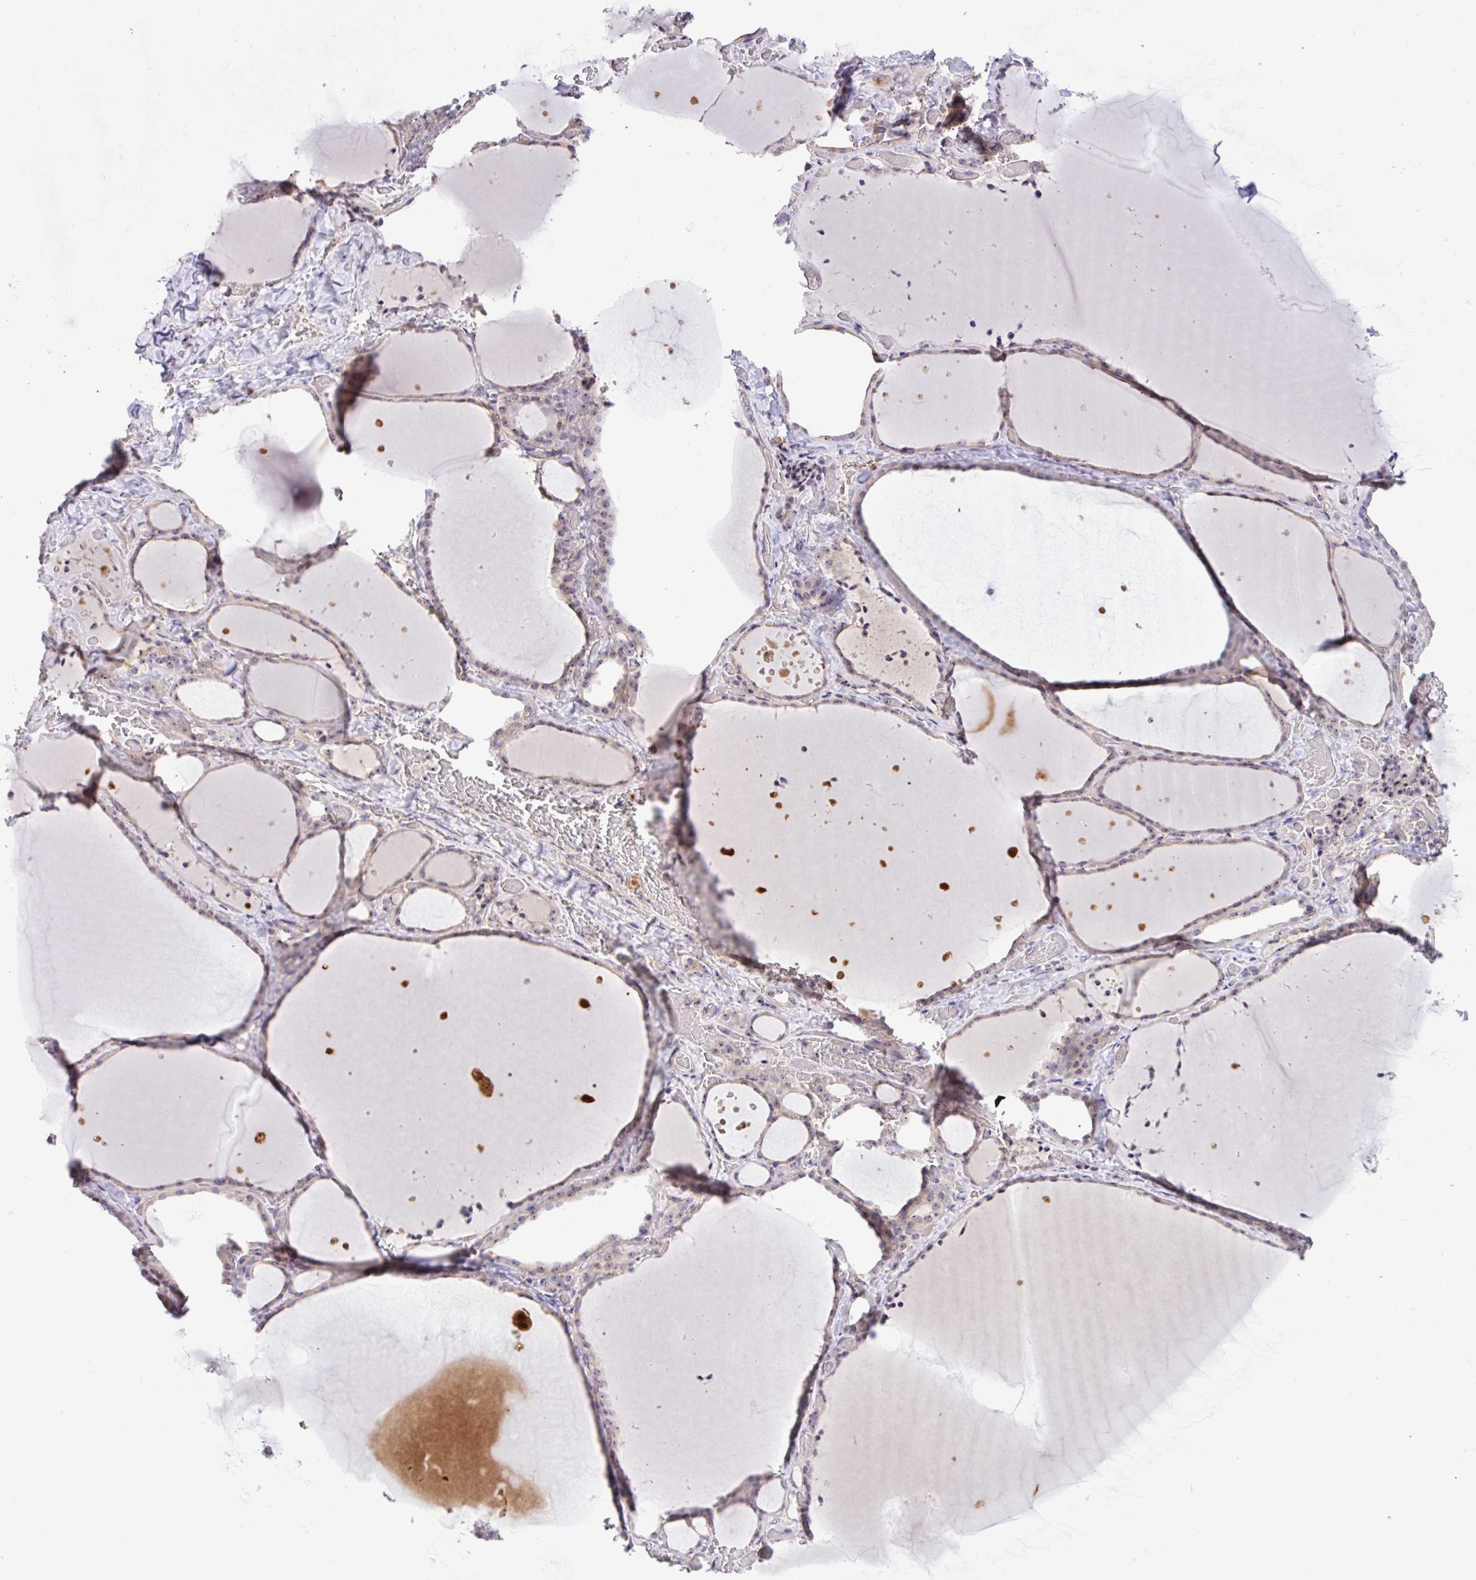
{"staining": {"intensity": "moderate", "quantity": "25%-75%", "location": "nuclear"}, "tissue": "thyroid gland", "cell_type": "Glandular cells", "image_type": "normal", "snomed": [{"axis": "morphology", "description": "Normal tissue, NOS"}, {"axis": "topography", "description": "Thyroid gland"}], "caption": "IHC micrograph of benign thyroid gland: thyroid gland stained using IHC exhibits medium levels of moderate protein expression localized specifically in the nuclear of glandular cells, appearing as a nuclear brown color.", "gene": "MXRA8", "patient": {"sex": "female", "age": 36}}